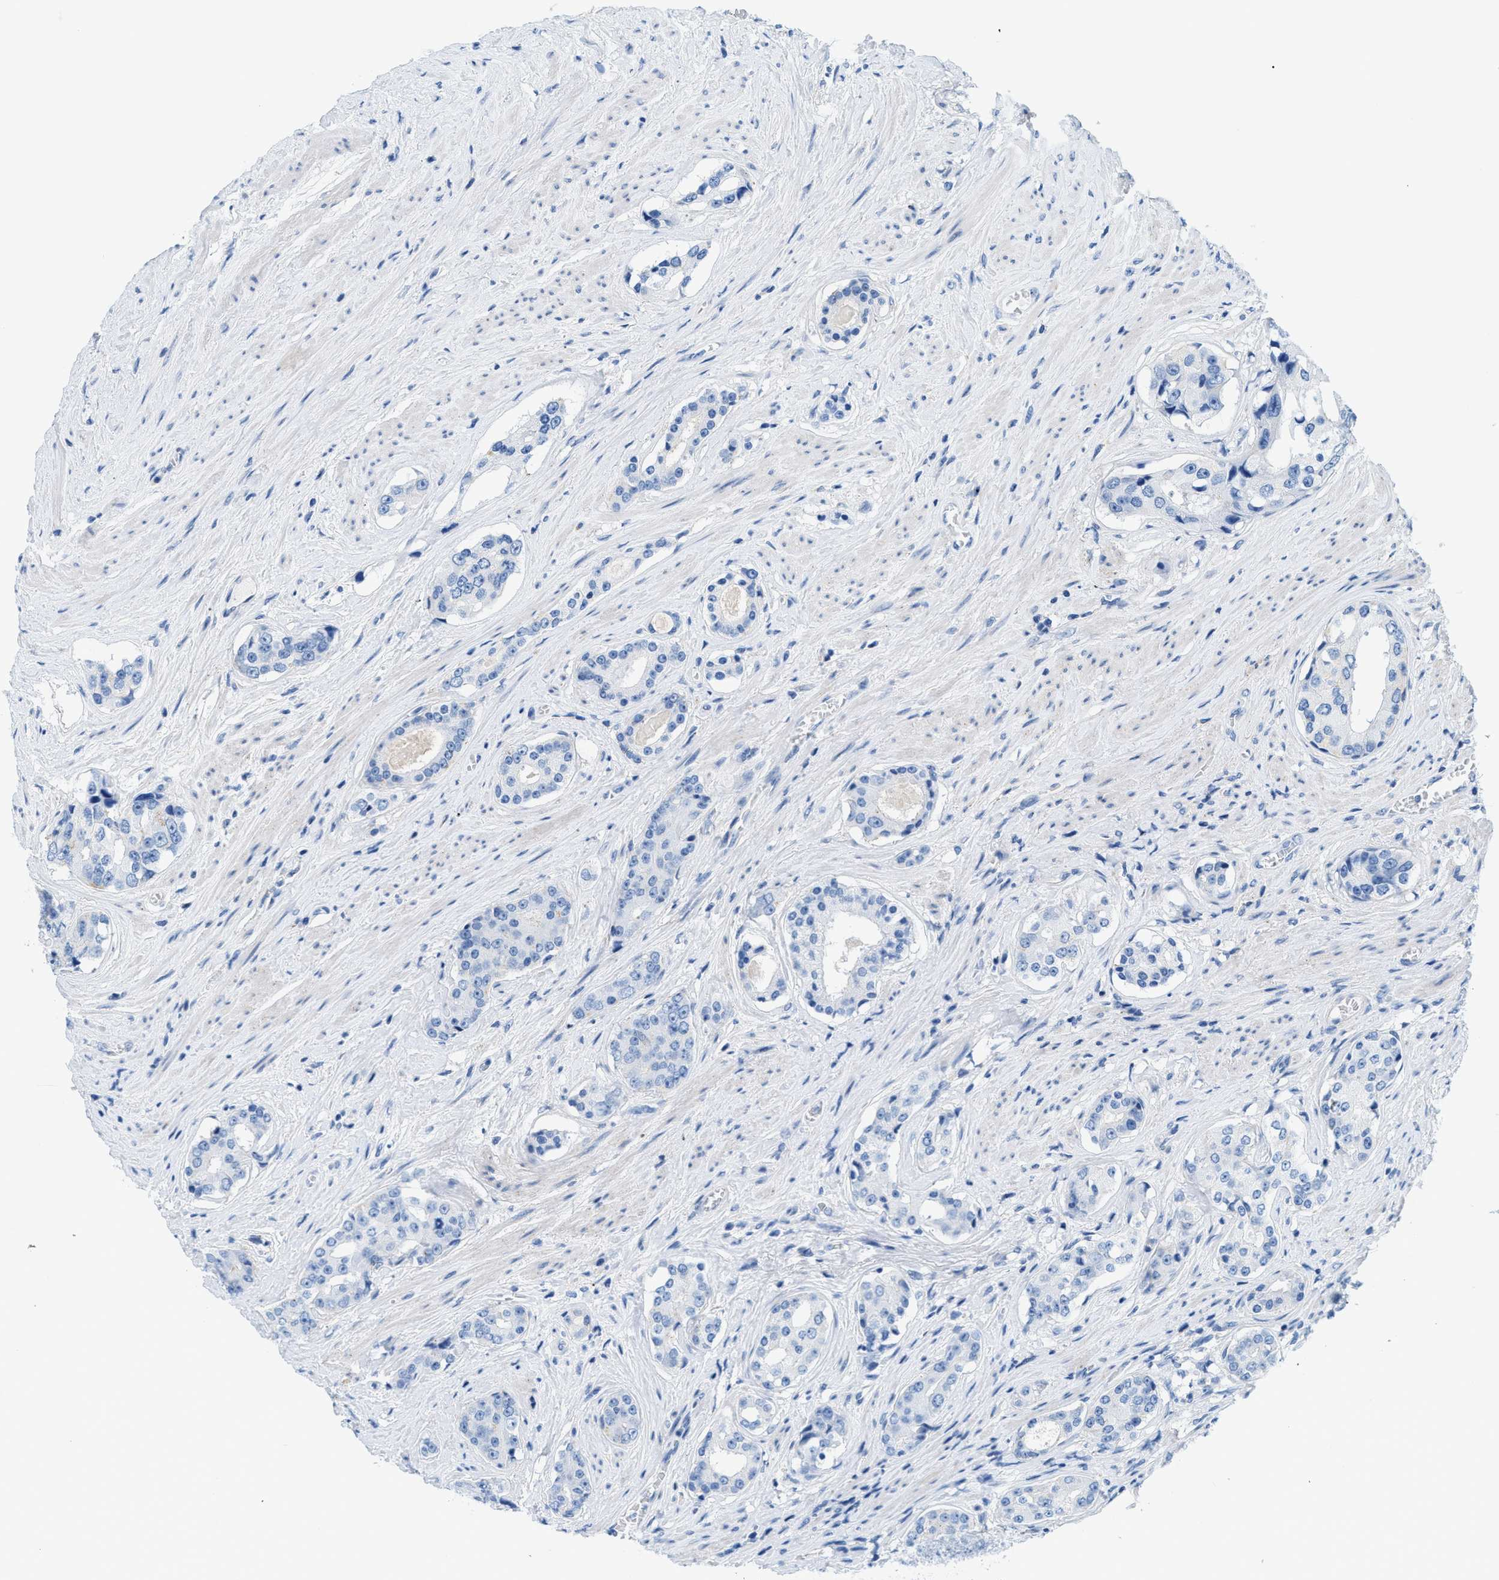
{"staining": {"intensity": "negative", "quantity": "none", "location": "none"}, "tissue": "prostate cancer", "cell_type": "Tumor cells", "image_type": "cancer", "snomed": [{"axis": "morphology", "description": "Adenocarcinoma, High grade"}, {"axis": "topography", "description": "Prostate"}], "caption": "This is an immunohistochemistry (IHC) histopathology image of prostate cancer. There is no positivity in tumor cells.", "gene": "FDCSP", "patient": {"sex": "male", "age": 71}}